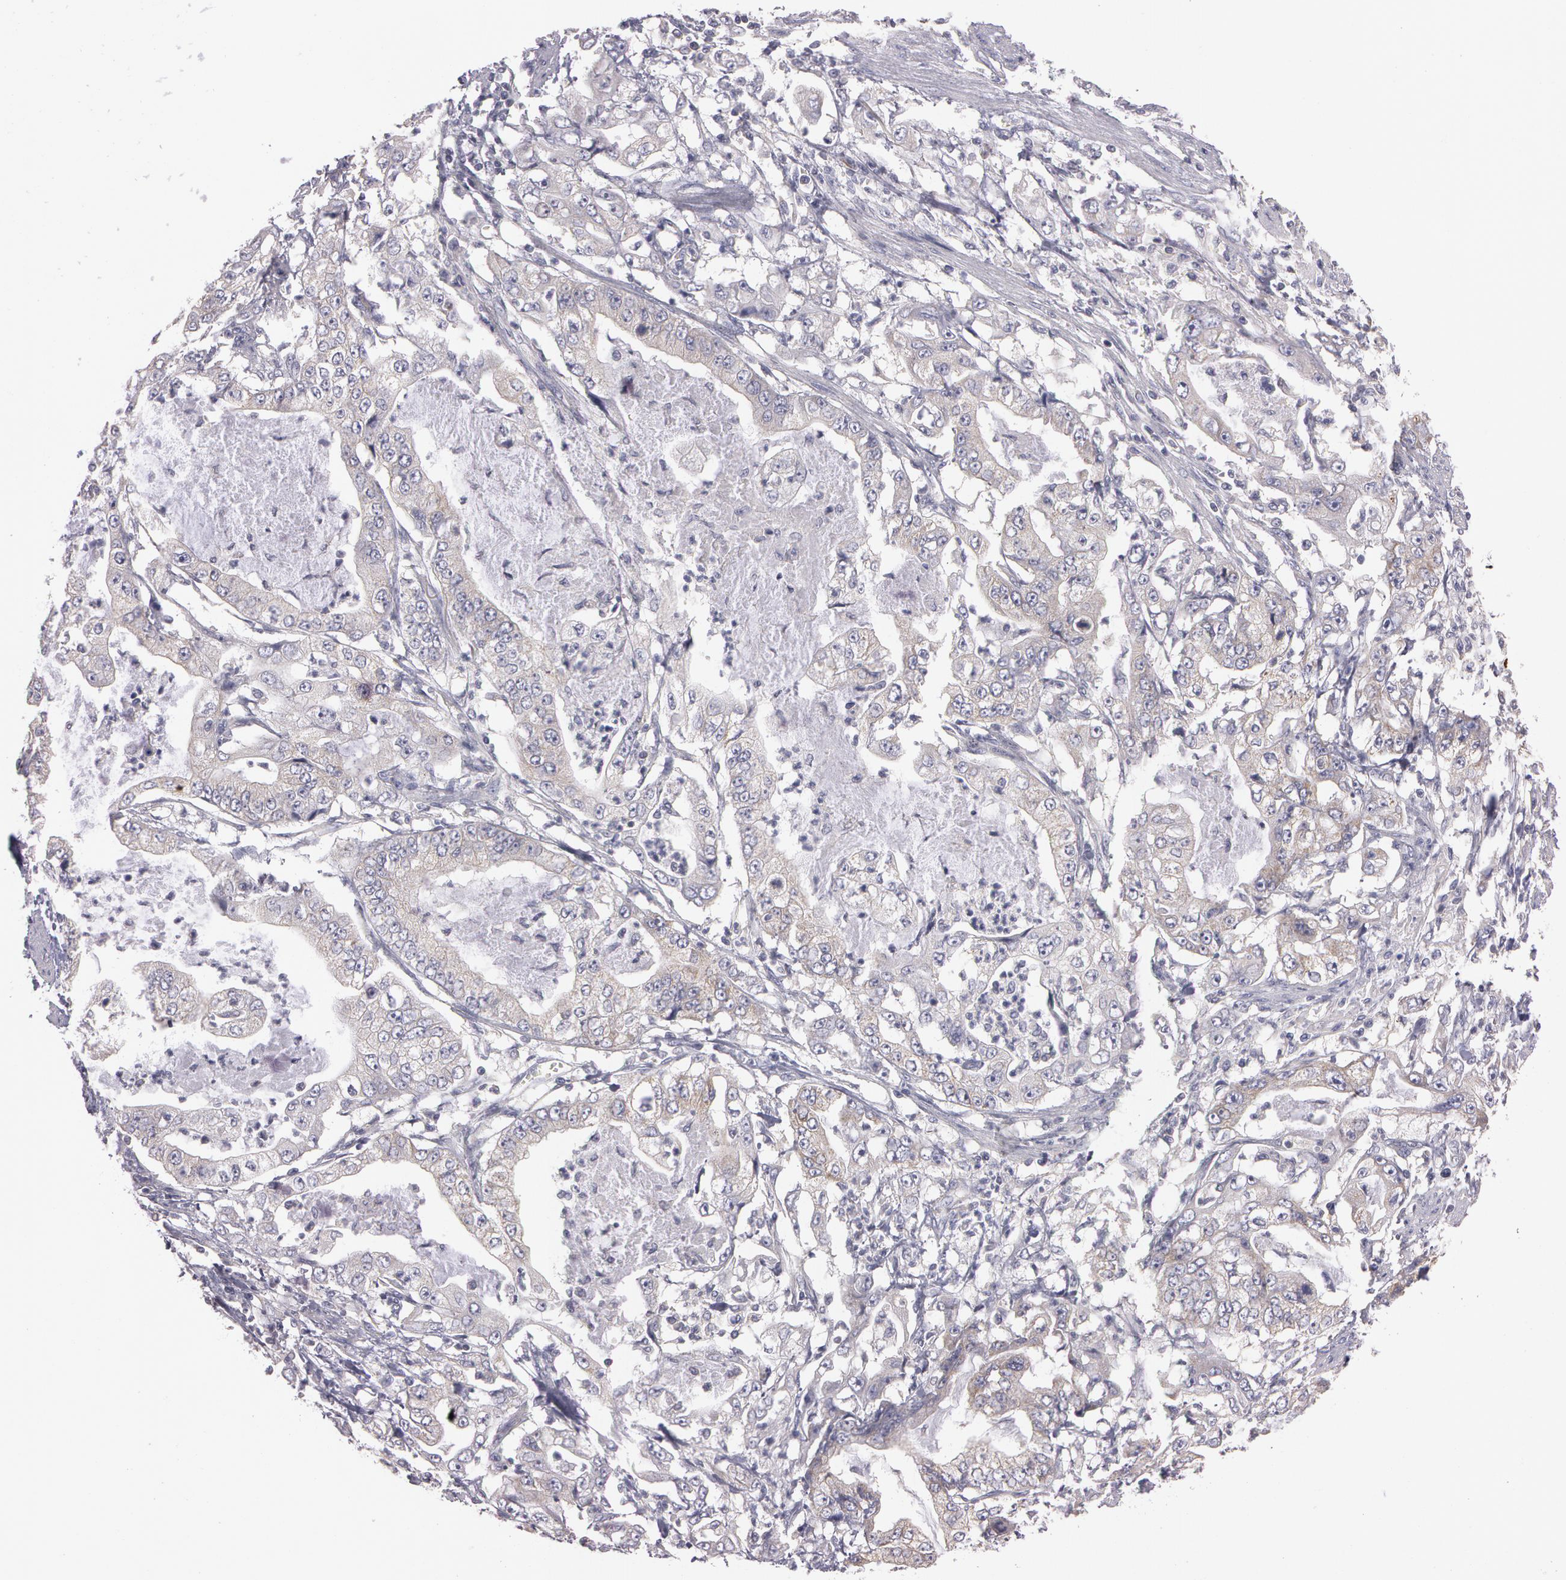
{"staining": {"intensity": "negative", "quantity": "none", "location": "none"}, "tissue": "stomach cancer", "cell_type": "Tumor cells", "image_type": "cancer", "snomed": [{"axis": "morphology", "description": "Adenocarcinoma, NOS"}, {"axis": "topography", "description": "Pancreas"}, {"axis": "topography", "description": "Stomach, upper"}], "caption": "An immunohistochemistry (IHC) image of adenocarcinoma (stomach) is shown. There is no staining in tumor cells of adenocarcinoma (stomach). Nuclei are stained in blue.", "gene": "NEK9", "patient": {"sex": "male", "age": 77}}